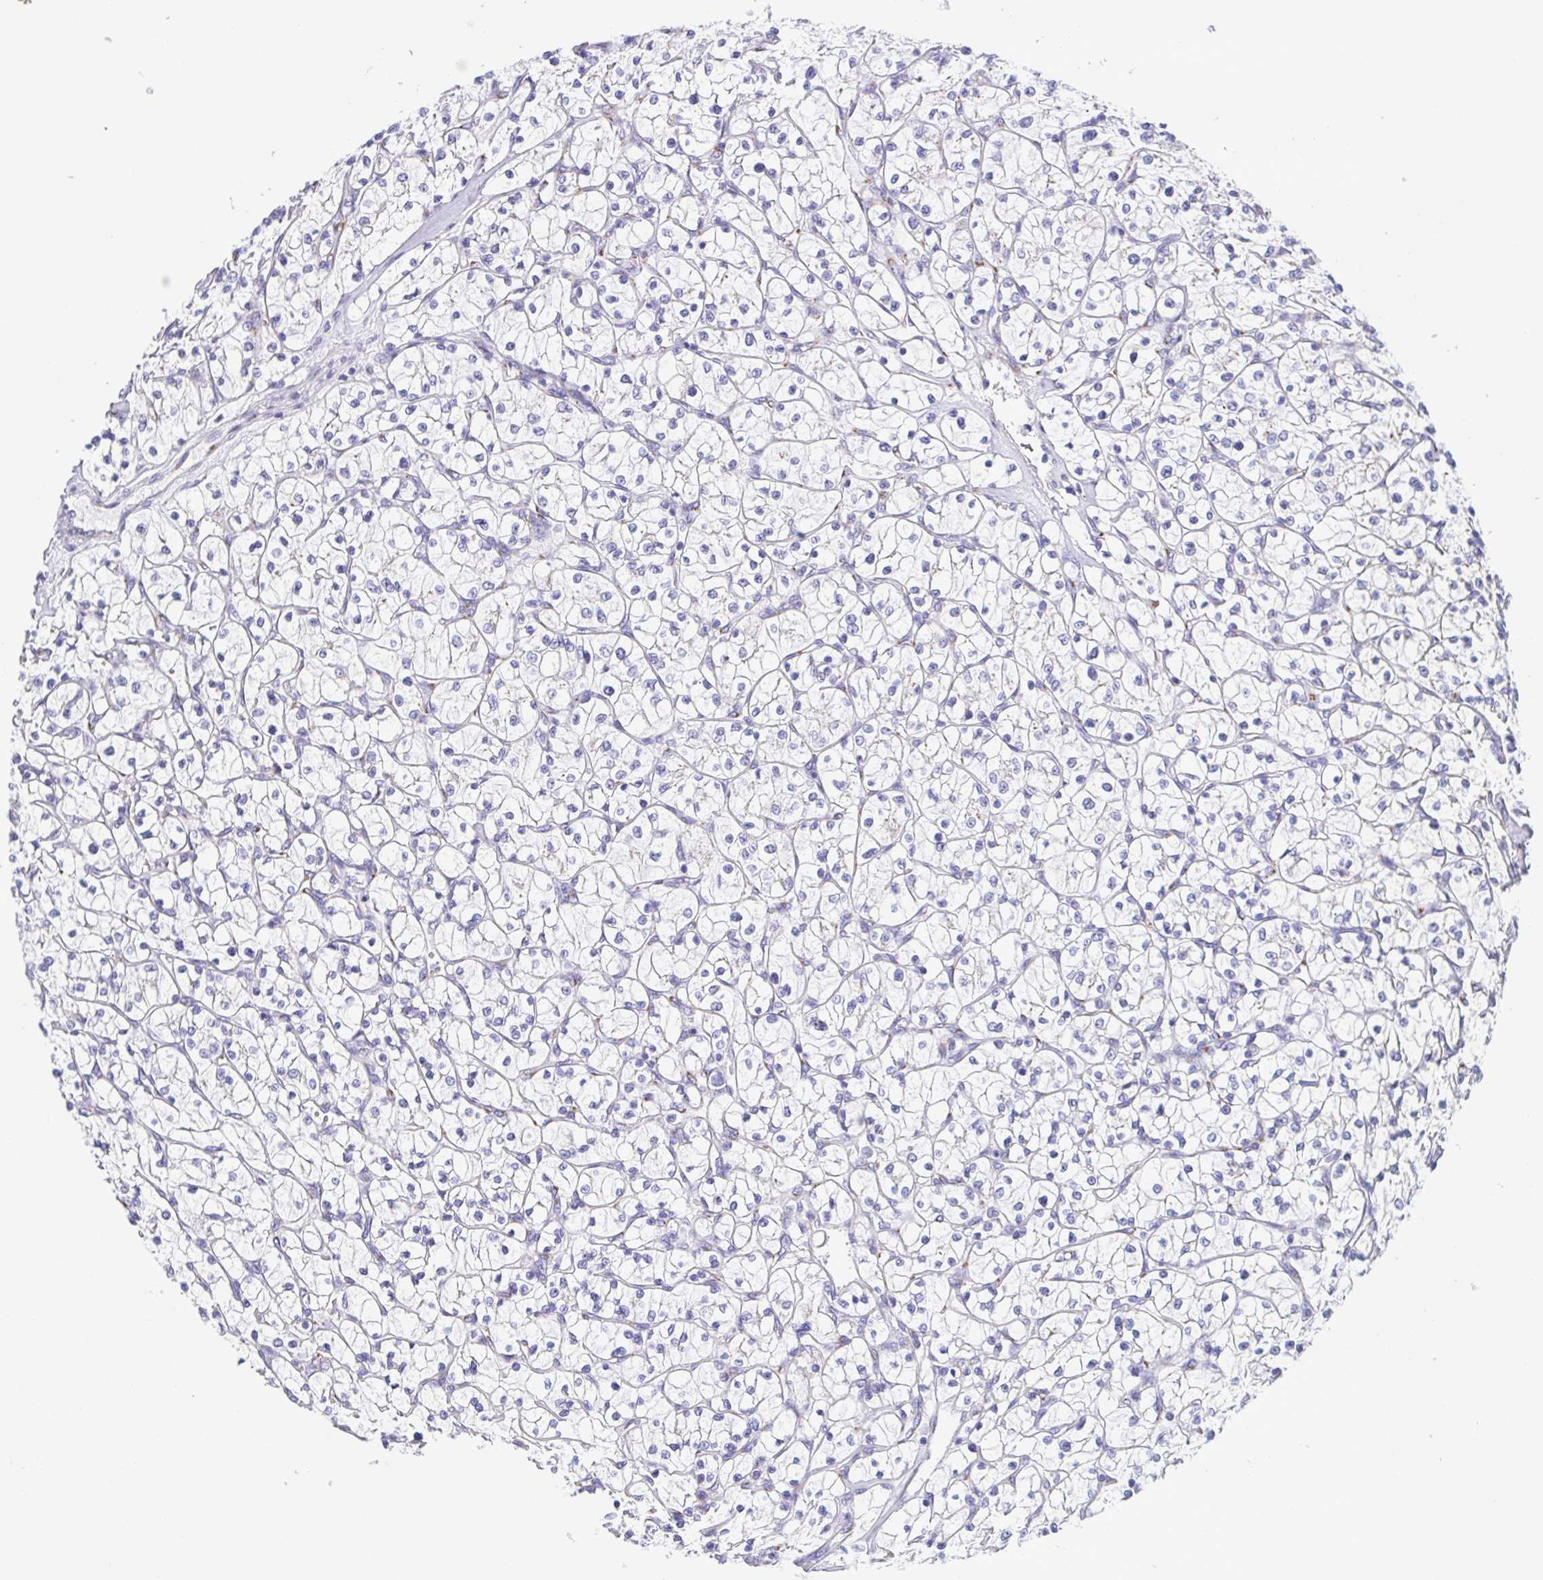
{"staining": {"intensity": "negative", "quantity": "none", "location": "none"}, "tissue": "renal cancer", "cell_type": "Tumor cells", "image_type": "cancer", "snomed": [{"axis": "morphology", "description": "Adenocarcinoma, NOS"}, {"axis": "topography", "description": "Kidney"}], "caption": "Renal adenocarcinoma stained for a protein using immunohistochemistry (IHC) shows no expression tumor cells.", "gene": "SULT1B1", "patient": {"sex": "female", "age": 64}}